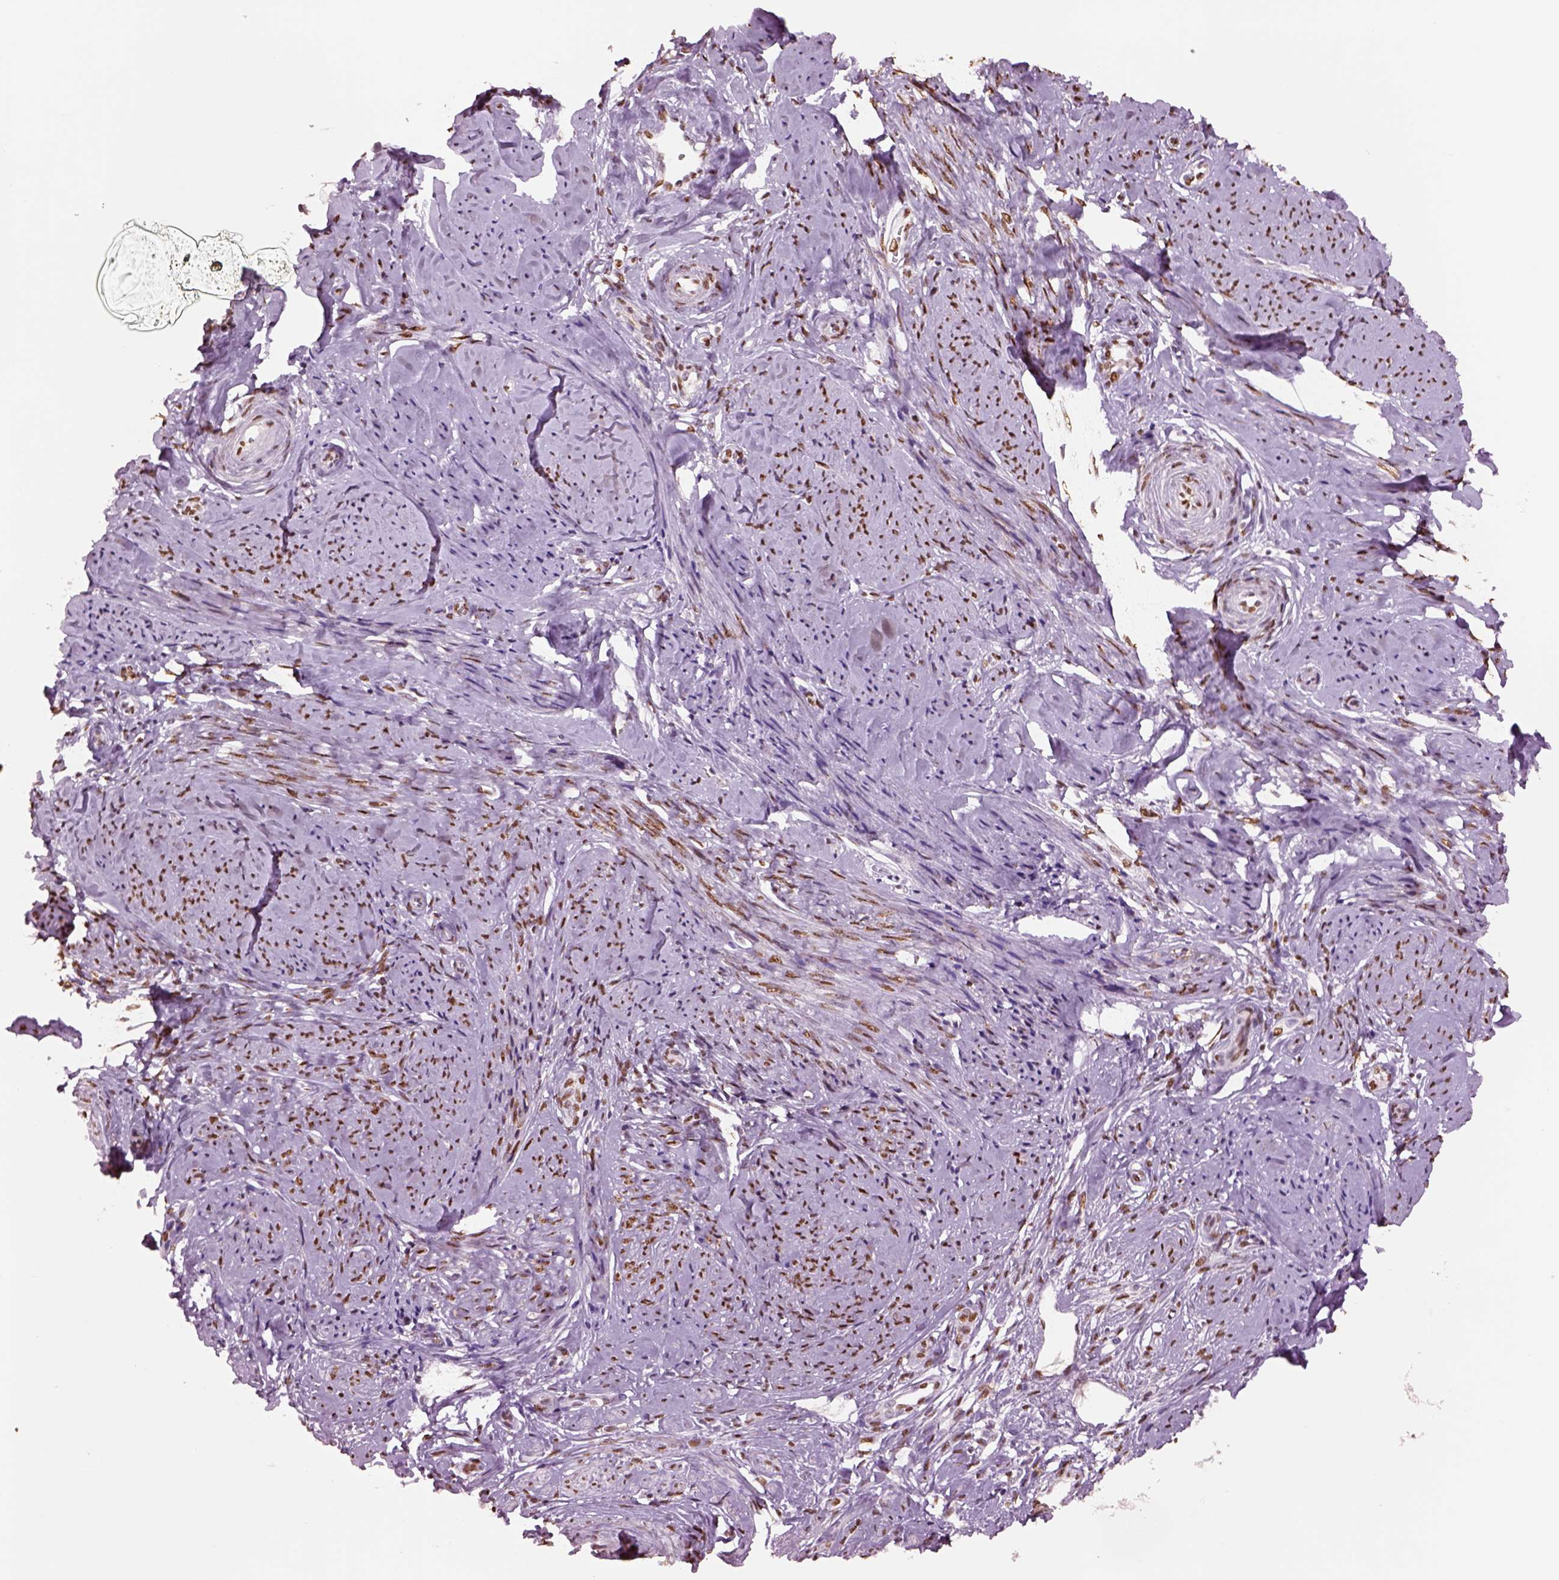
{"staining": {"intensity": "strong", "quantity": ">75%", "location": "nuclear"}, "tissue": "smooth muscle", "cell_type": "Smooth muscle cells", "image_type": "normal", "snomed": [{"axis": "morphology", "description": "Normal tissue, NOS"}, {"axis": "topography", "description": "Smooth muscle"}], "caption": "Smooth muscle cells demonstrate strong nuclear expression in about >75% of cells in normal smooth muscle. (IHC, brightfield microscopy, high magnification).", "gene": "DDX3X", "patient": {"sex": "female", "age": 48}}